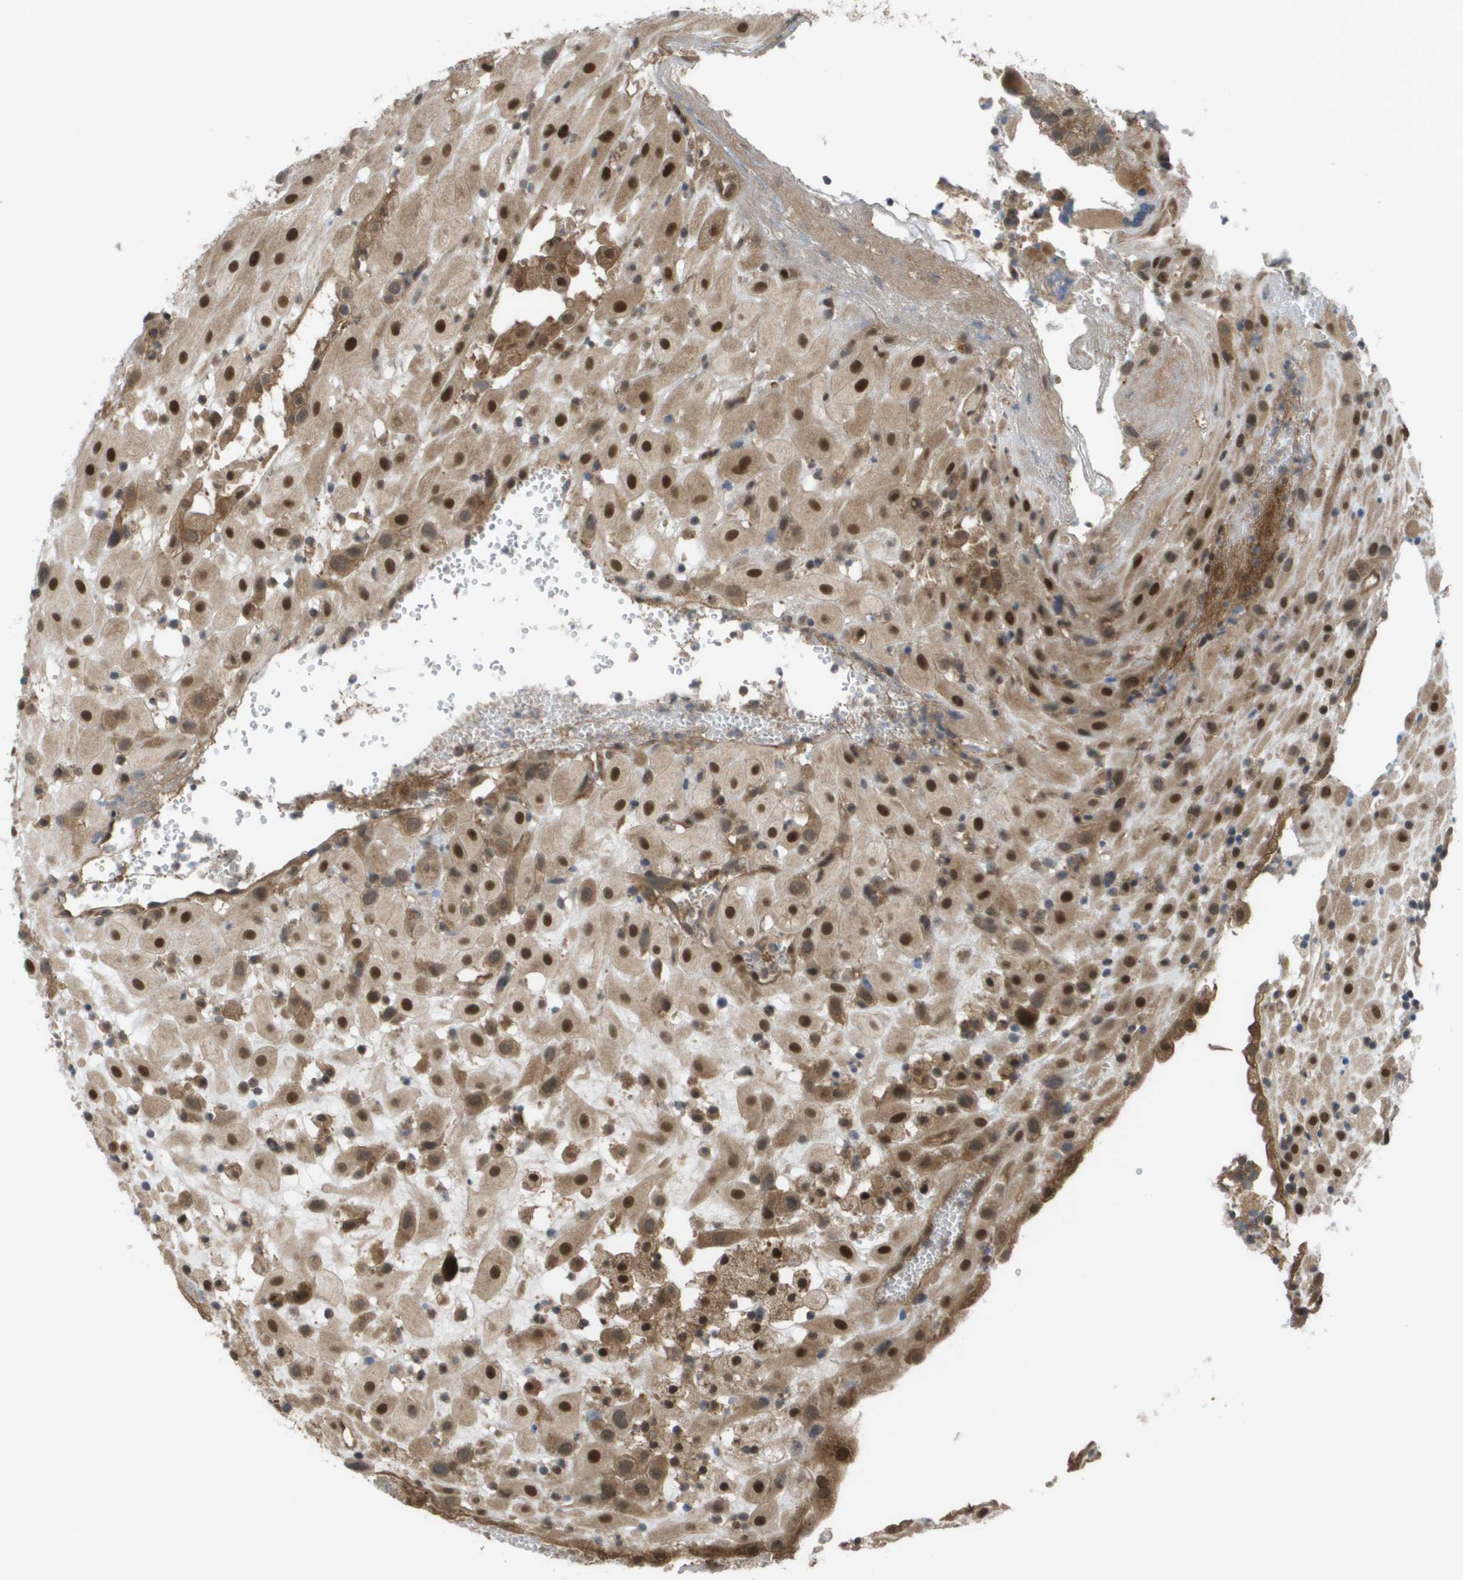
{"staining": {"intensity": "strong", "quantity": ">75%", "location": "cytoplasmic/membranous,nuclear"}, "tissue": "placenta", "cell_type": "Decidual cells", "image_type": "normal", "snomed": [{"axis": "morphology", "description": "Normal tissue, NOS"}, {"axis": "topography", "description": "Placenta"}], "caption": "This is a micrograph of IHC staining of unremarkable placenta, which shows strong positivity in the cytoplasmic/membranous,nuclear of decidual cells.", "gene": "CTPS2", "patient": {"sex": "female", "age": 18}}